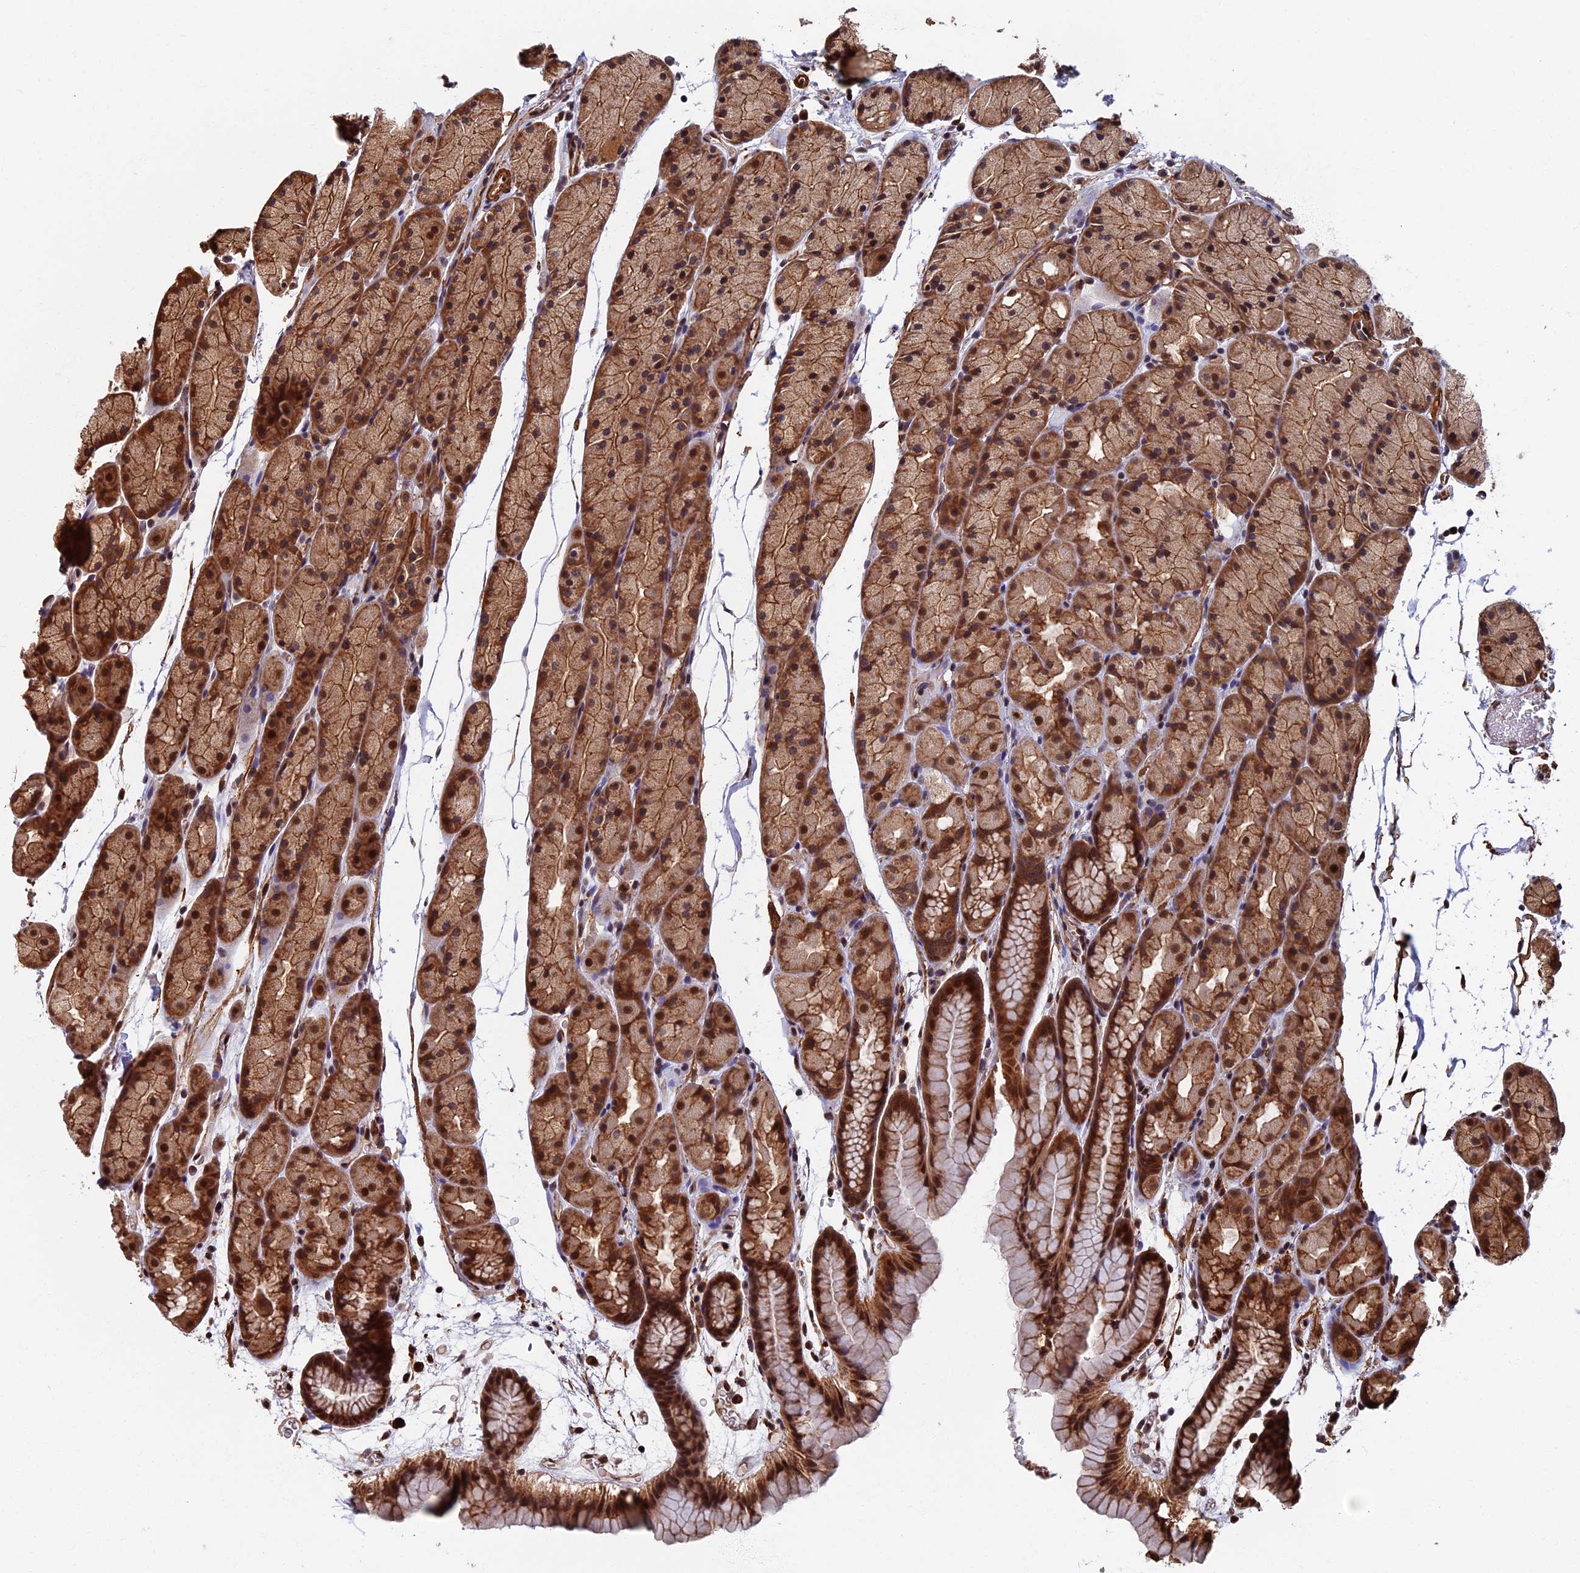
{"staining": {"intensity": "moderate", "quantity": ">75%", "location": "cytoplasmic/membranous,nuclear"}, "tissue": "stomach", "cell_type": "Glandular cells", "image_type": "normal", "snomed": [{"axis": "morphology", "description": "Normal tissue, NOS"}, {"axis": "topography", "description": "Stomach, upper"}, {"axis": "topography", "description": "Stomach"}], "caption": "The micrograph demonstrates a brown stain indicating the presence of a protein in the cytoplasmic/membranous,nuclear of glandular cells in stomach. The protein of interest is shown in brown color, while the nuclei are stained blue.", "gene": "CTDP1", "patient": {"sex": "male", "age": 47}}